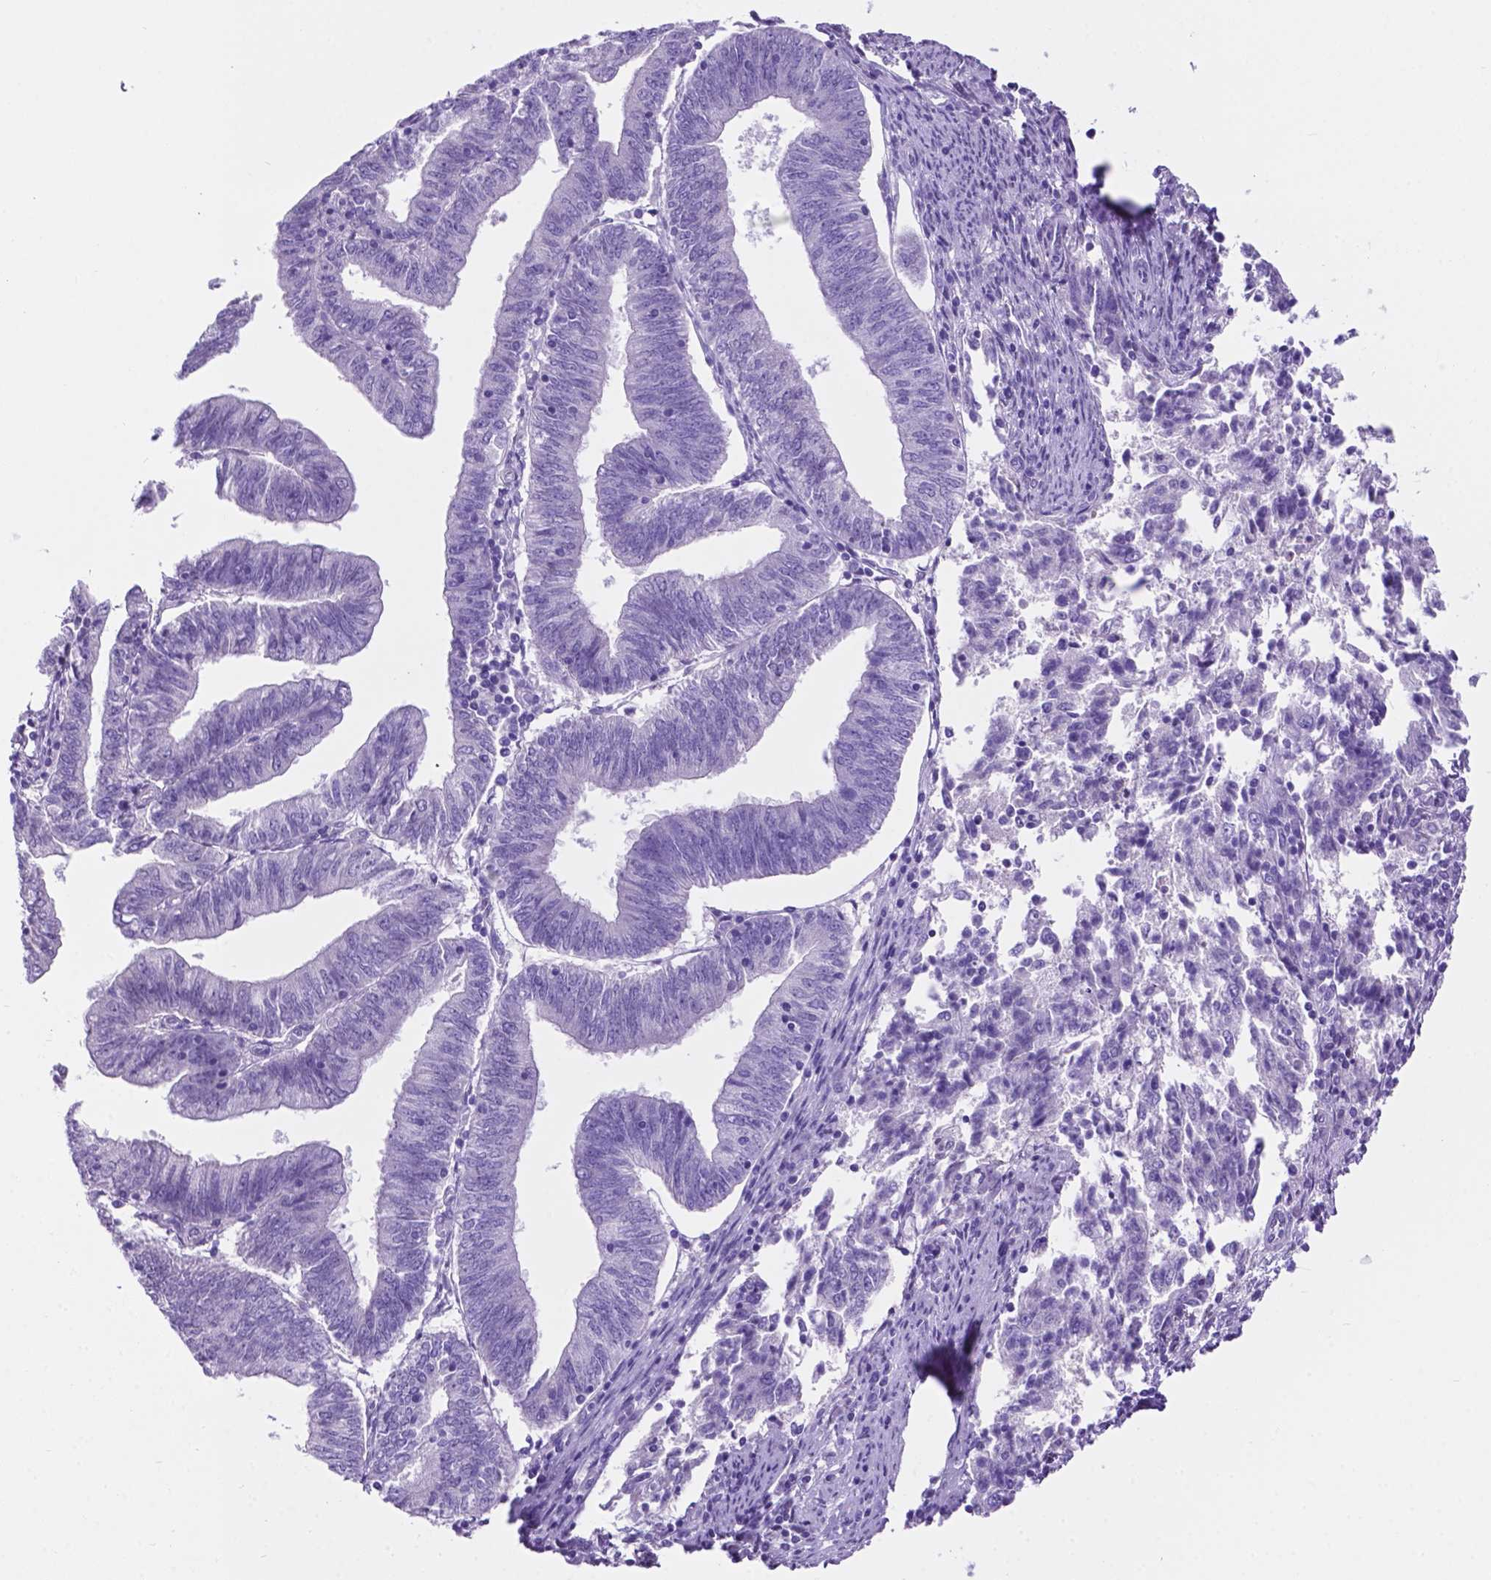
{"staining": {"intensity": "negative", "quantity": "none", "location": "none"}, "tissue": "endometrial cancer", "cell_type": "Tumor cells", "image_type": "cancer", "snomed": [{"axis": "morphology", "description": "Adenocarcinoma, NOS"}, {"axis": "topography", "description": "Endometrium"}], "caption": "A micrograph of adenocarcinoma (endometrial) stained for a protein shows no brown staining in tumor cells.", "gene": "TMEM210", "patient": {"sex": "female", "age": 82}}